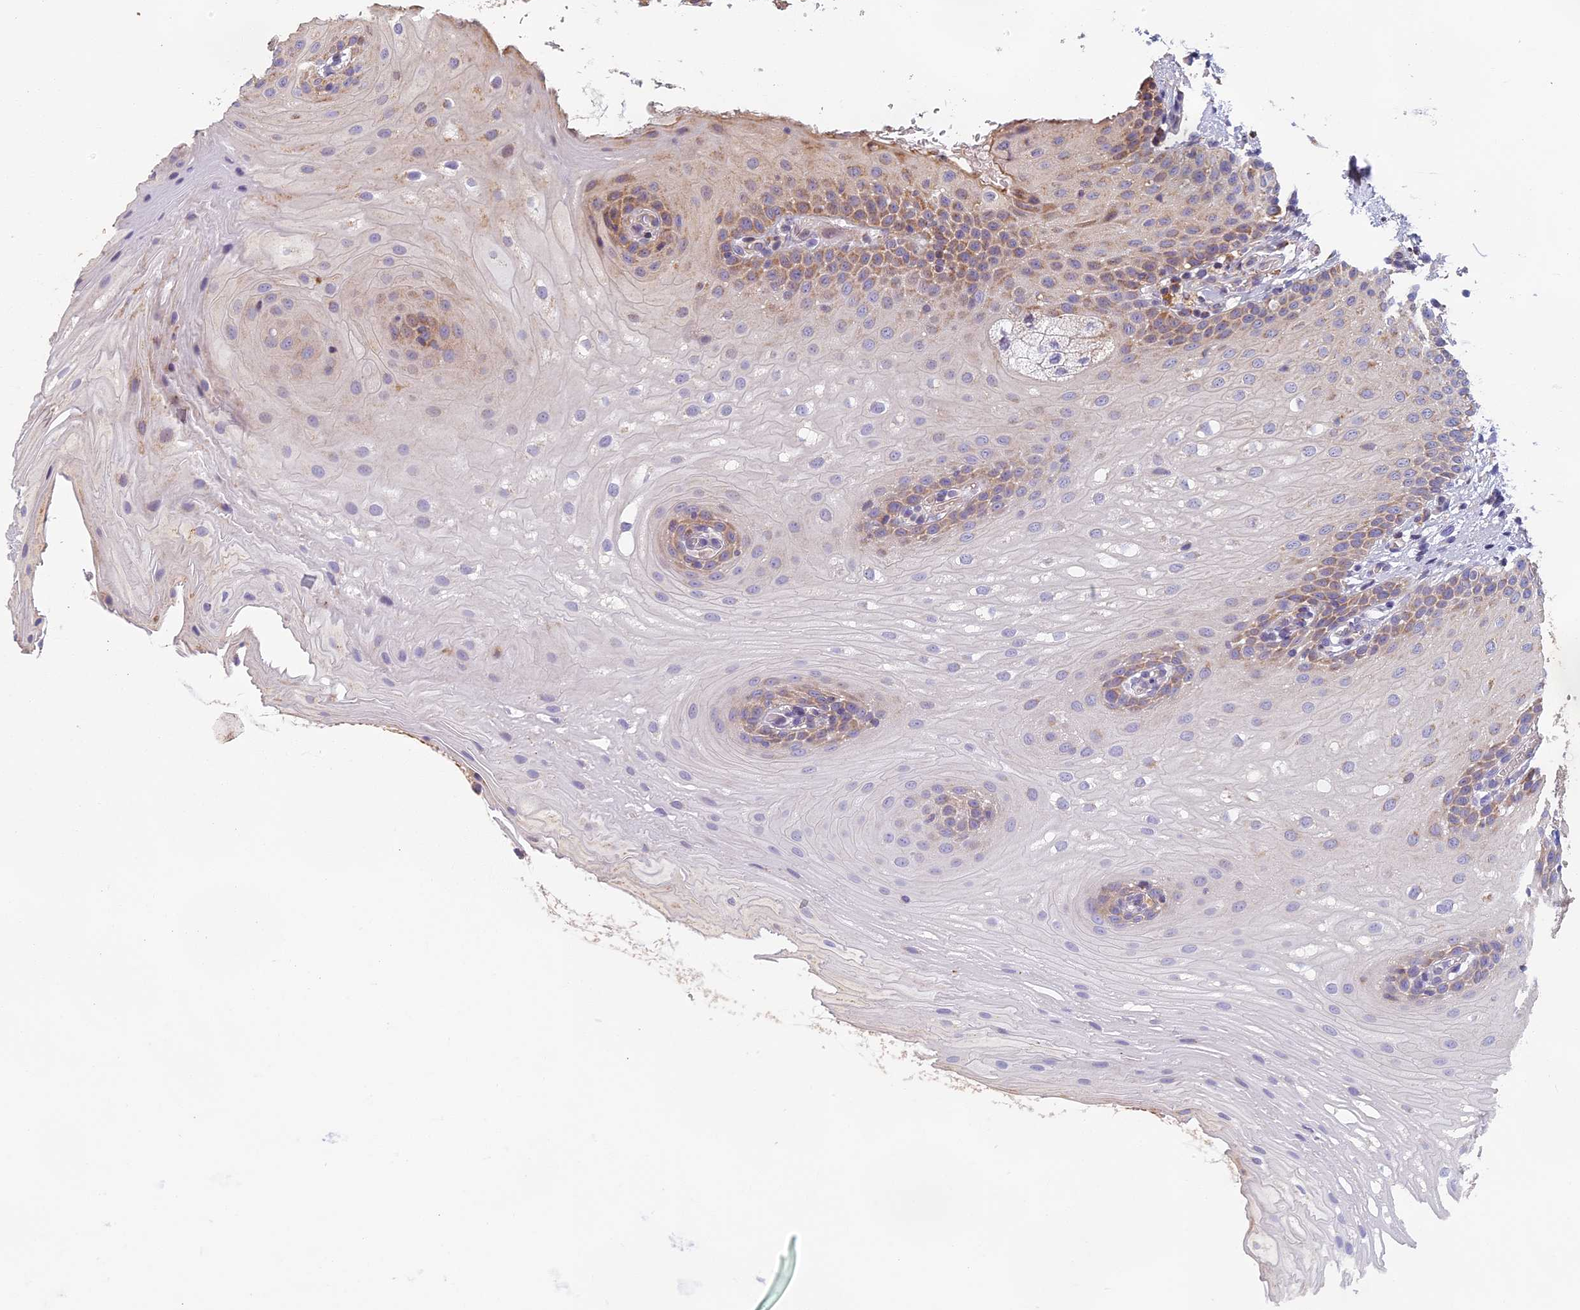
{"staining": {"intensity": "moderate", "quantity": "25%-75%", "location": "cytoplasmic/membranous"}, "tissue": "oral mucosa", "cell_type": "Squamous epithelial cells", "image_type": "normal", "snomed": [{"axis": "morphology", "description": "Normal tissue, NOS"}, {"axis": "topography", "description": "Oral tissue"}], "caption": "DAB immunohistochemical staining of benign oral mucosa reveals moderate cytoplasmic/membranous protein positivity in approximately 25%-75% of squamous epithelial cells.", "gene": "EDAR", "patient": {"sex": "female", "age": 54}}